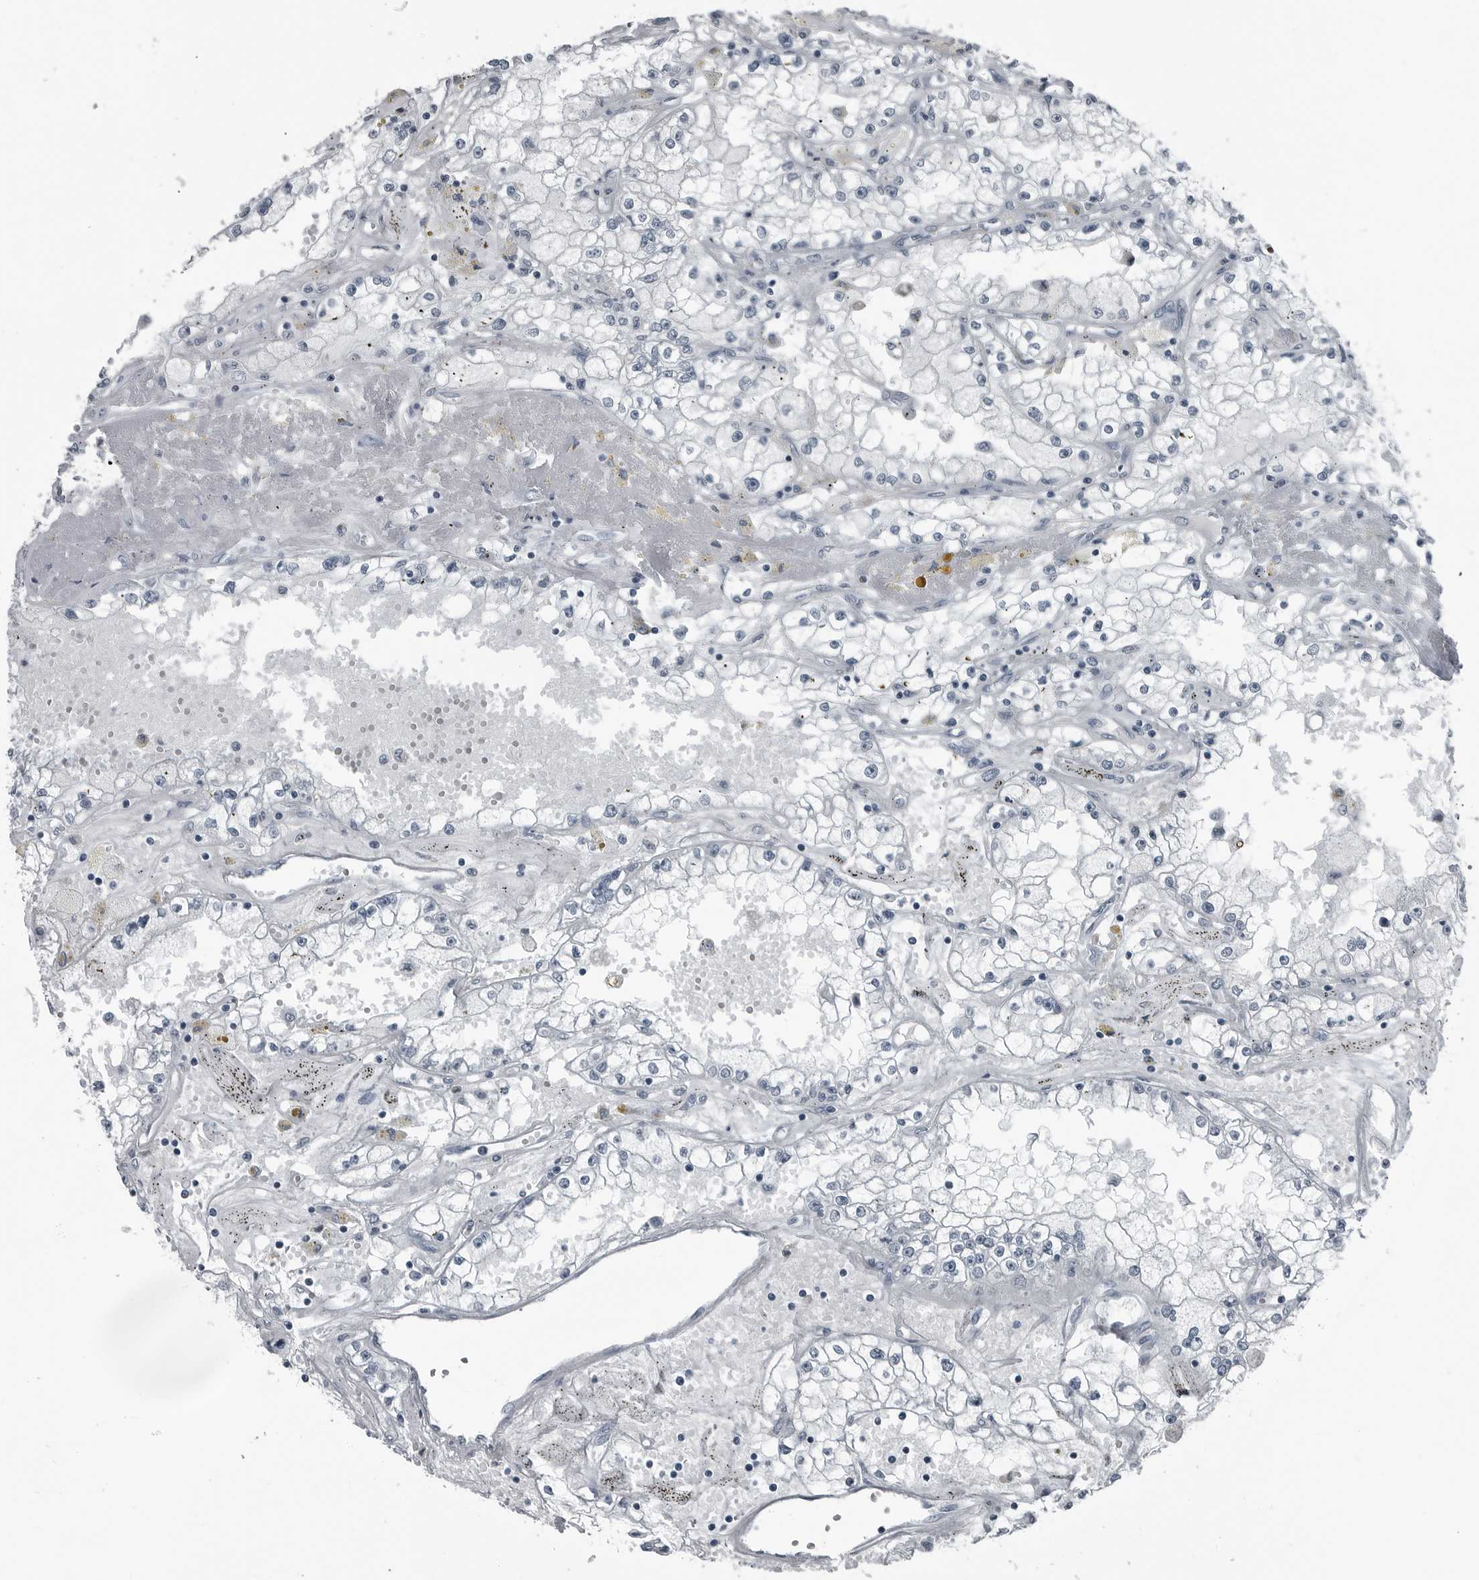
{"staining": {"intensity": "negative", "quantity": "none", "location": "none"}, "tissue": "renal cancer", "cell_type": "Tumor cells", "image_type": "cancer", "snomed": [{"axis": "morphology", "description": "Adenocarcinoma, NOS"}, {"axis": "topography", "description": "Kidney"}], "caption": "Renal cancer stained for a protein using IHC exhibits no expression tumor cells.", "gene": "GAK", "patient": {"sex": "male", "age": 56}}